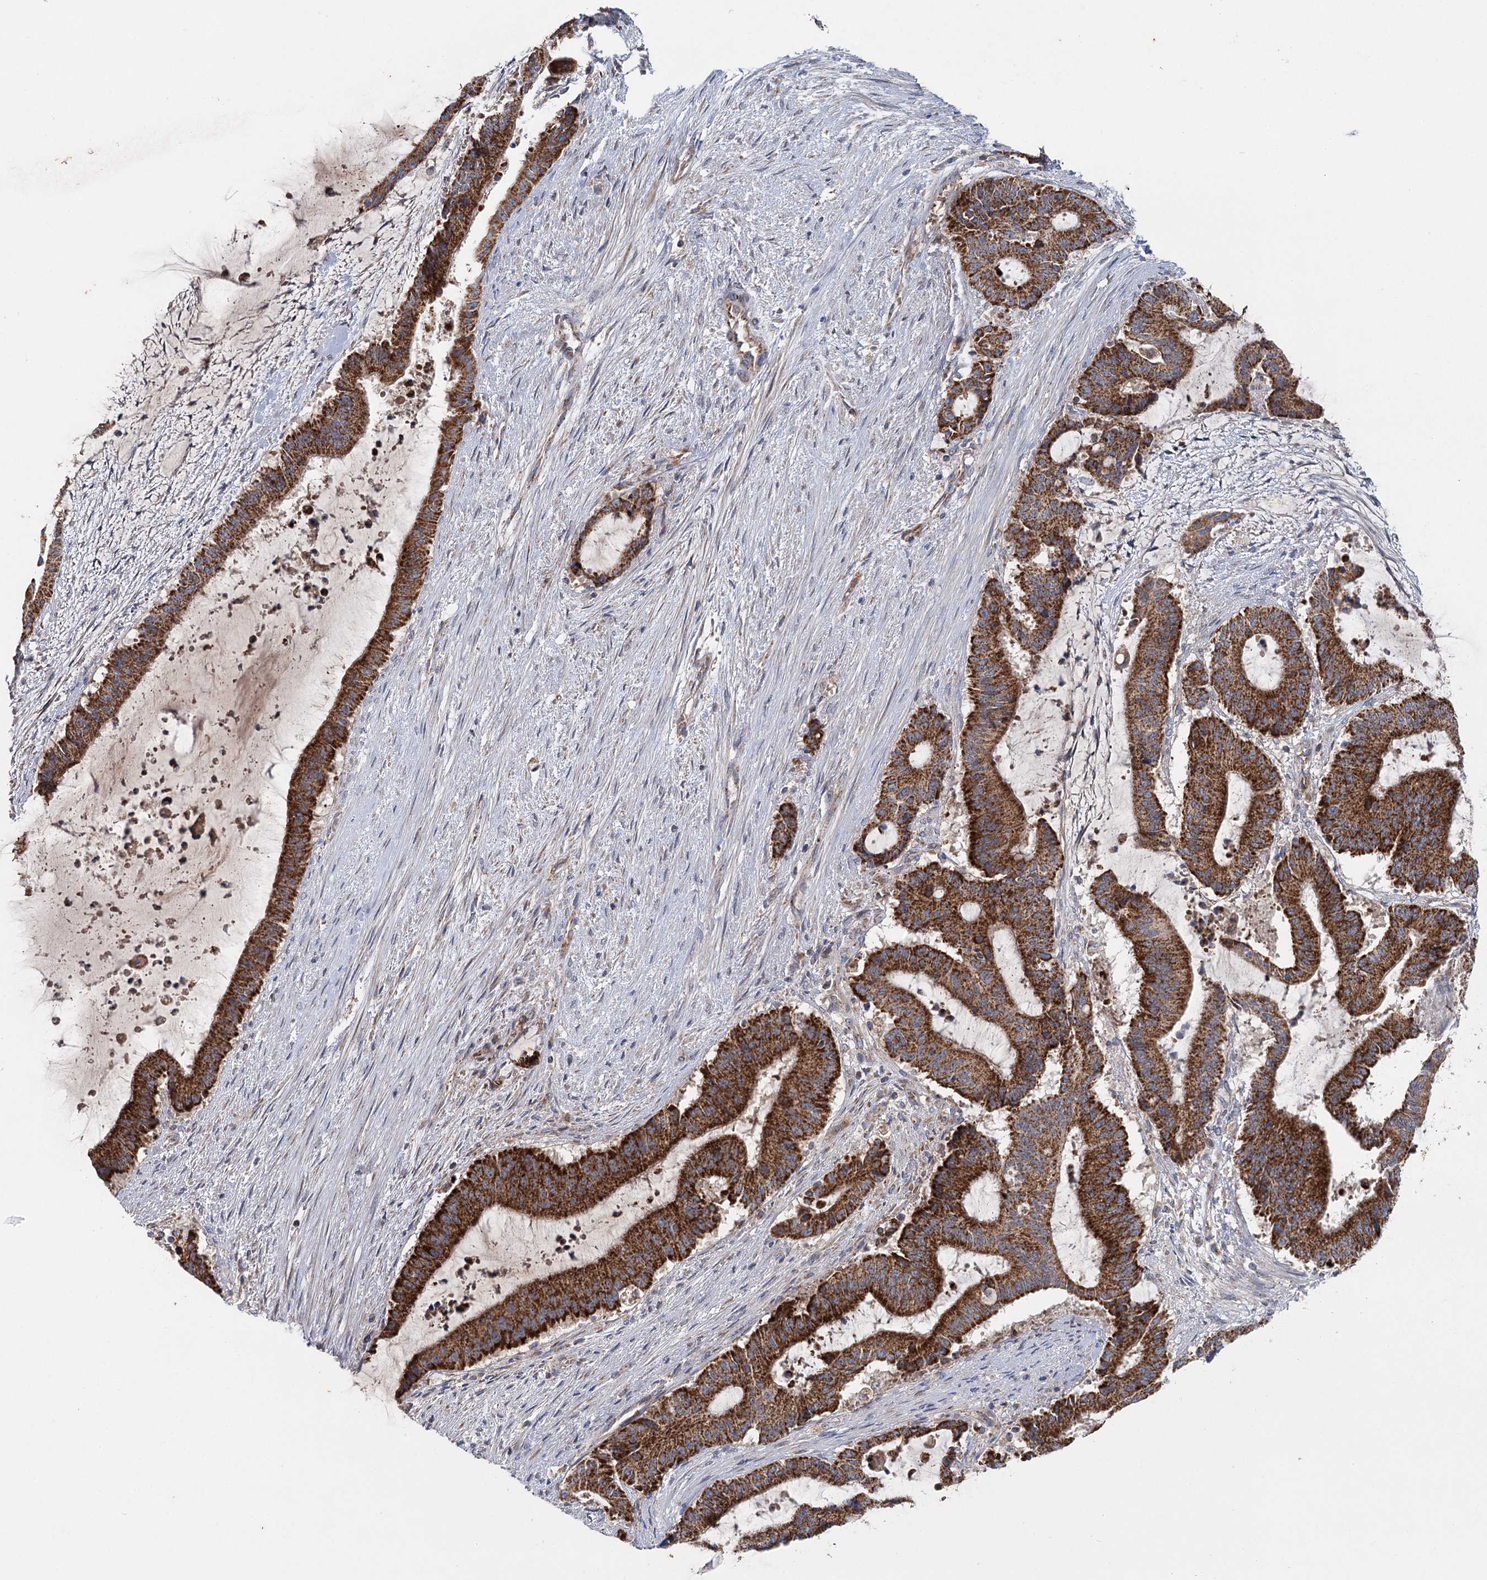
{"staining": {"intensity": "strong", "quantity": ">75%", "location": "cytoplasmic/membranous"}, "tissue": "liver cancer", "cell_type": "Tumor cells", "image_type": "cancer", "snomed": [{"axis": "morphology", "description": "Normal tissue, NOS"}, {"axis": "morphology", "description": "Cholangiocarcinoma"}, {"axis": "topography", "description": "Liver"}, {"axis": "topography", "description": "Peripheral nerve tissue"}], "caption": "Protein expression analysis of cholangiocarcinoma (liver) demonstrates strong cytoplasmic/membranous positivity in about >75% of tumor cells.", "gene": "MRPL44", "patient": {"sex": "female", "age": 73}}